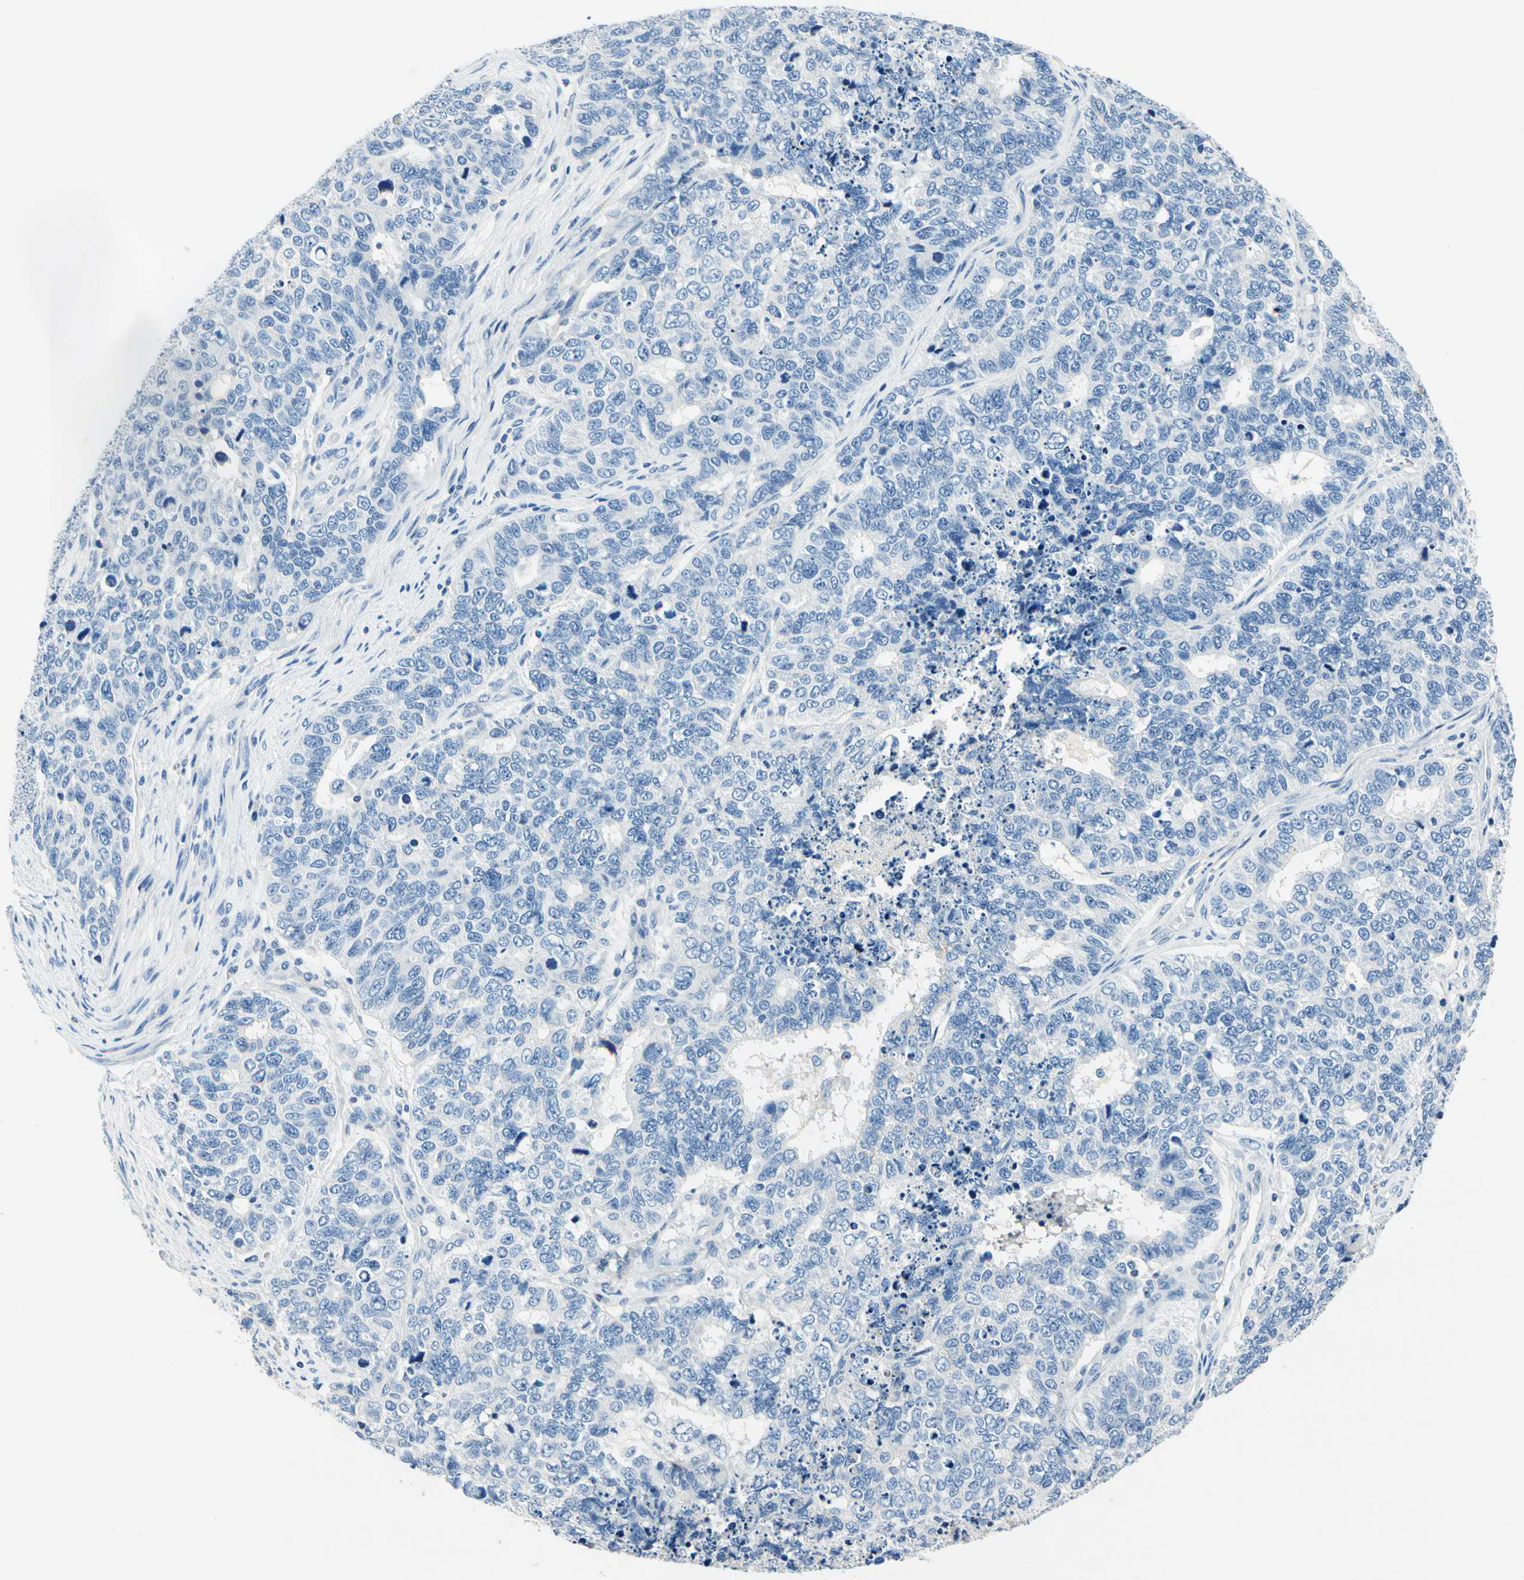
{"staining": {"intensity": "negative", "quantity": "none", "location": "none"}, "tissue": "cervical cancer", "cell_type": "Tumor cells", "image_type": "cancer", "snomed": [{"axis": "morphology", "description": "Squamous cell carcinoma, NOS"}, {"axis": "topography", "description": "Cervix"}], "caption": "An image of human cervical cancer is negative for staining in tumor cells. (DAB IHC, high magnification).", "gene": "TGFBR3", "patient": {"sex": "female", "age": 63}}